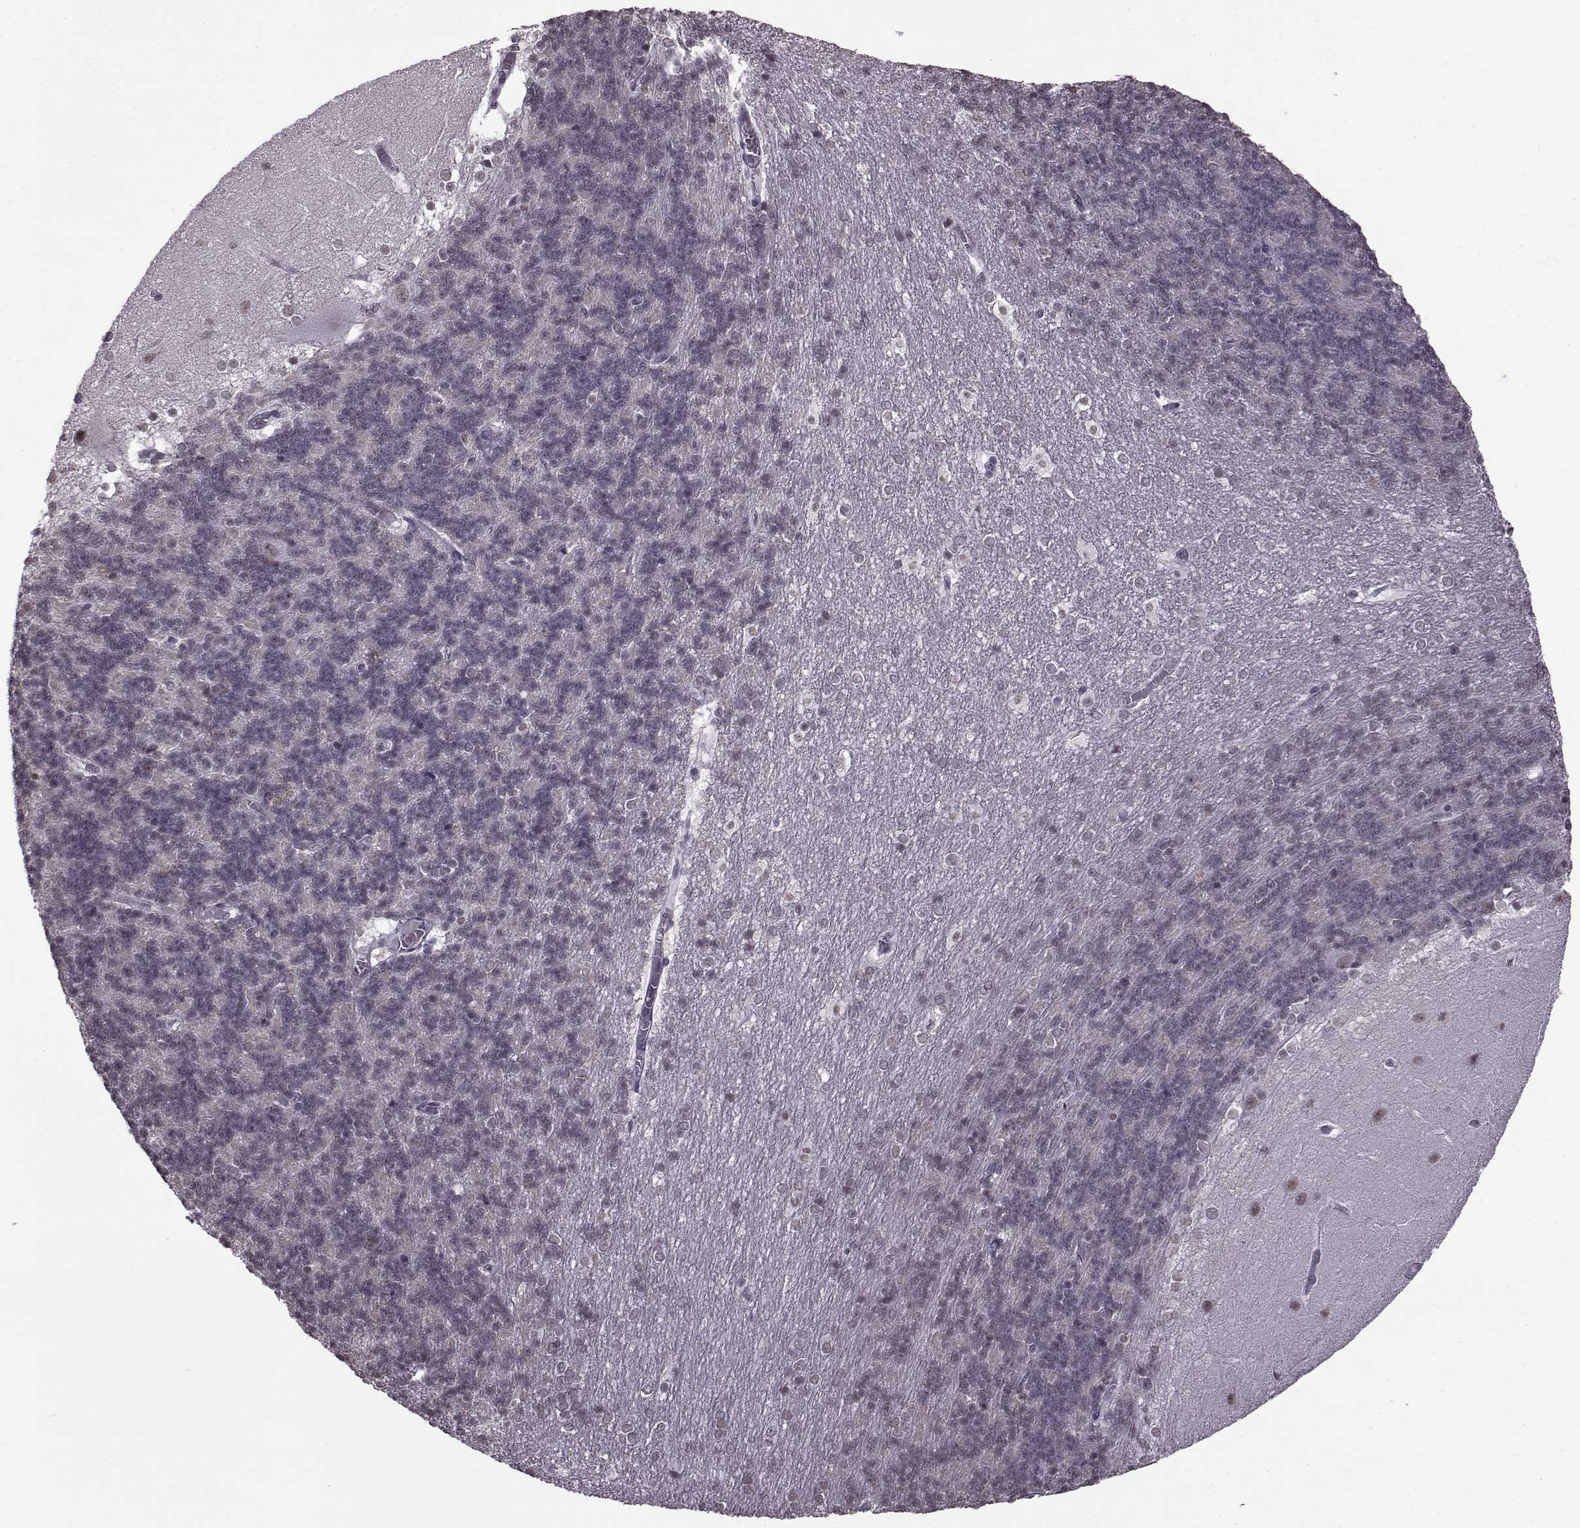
{"staining": {"intensity": "negative", "quantity": "none", "location": "none"}, "tissue": "cerebellum", "cell_type": "Cells in granular layer", "image_type": "normal", "snomed": [{"axis": "morphology", "description": "Normal tissue, NOS"}, {"axis": "topography", "description": "Cerebellum"}], "caption": "Immunohistochemistry (IHC) of normal cerebellum exhibits no positivity in cells in granular layer.", "gene": "SLC28A2", "patient": {"sex": "female", "age": 19}}